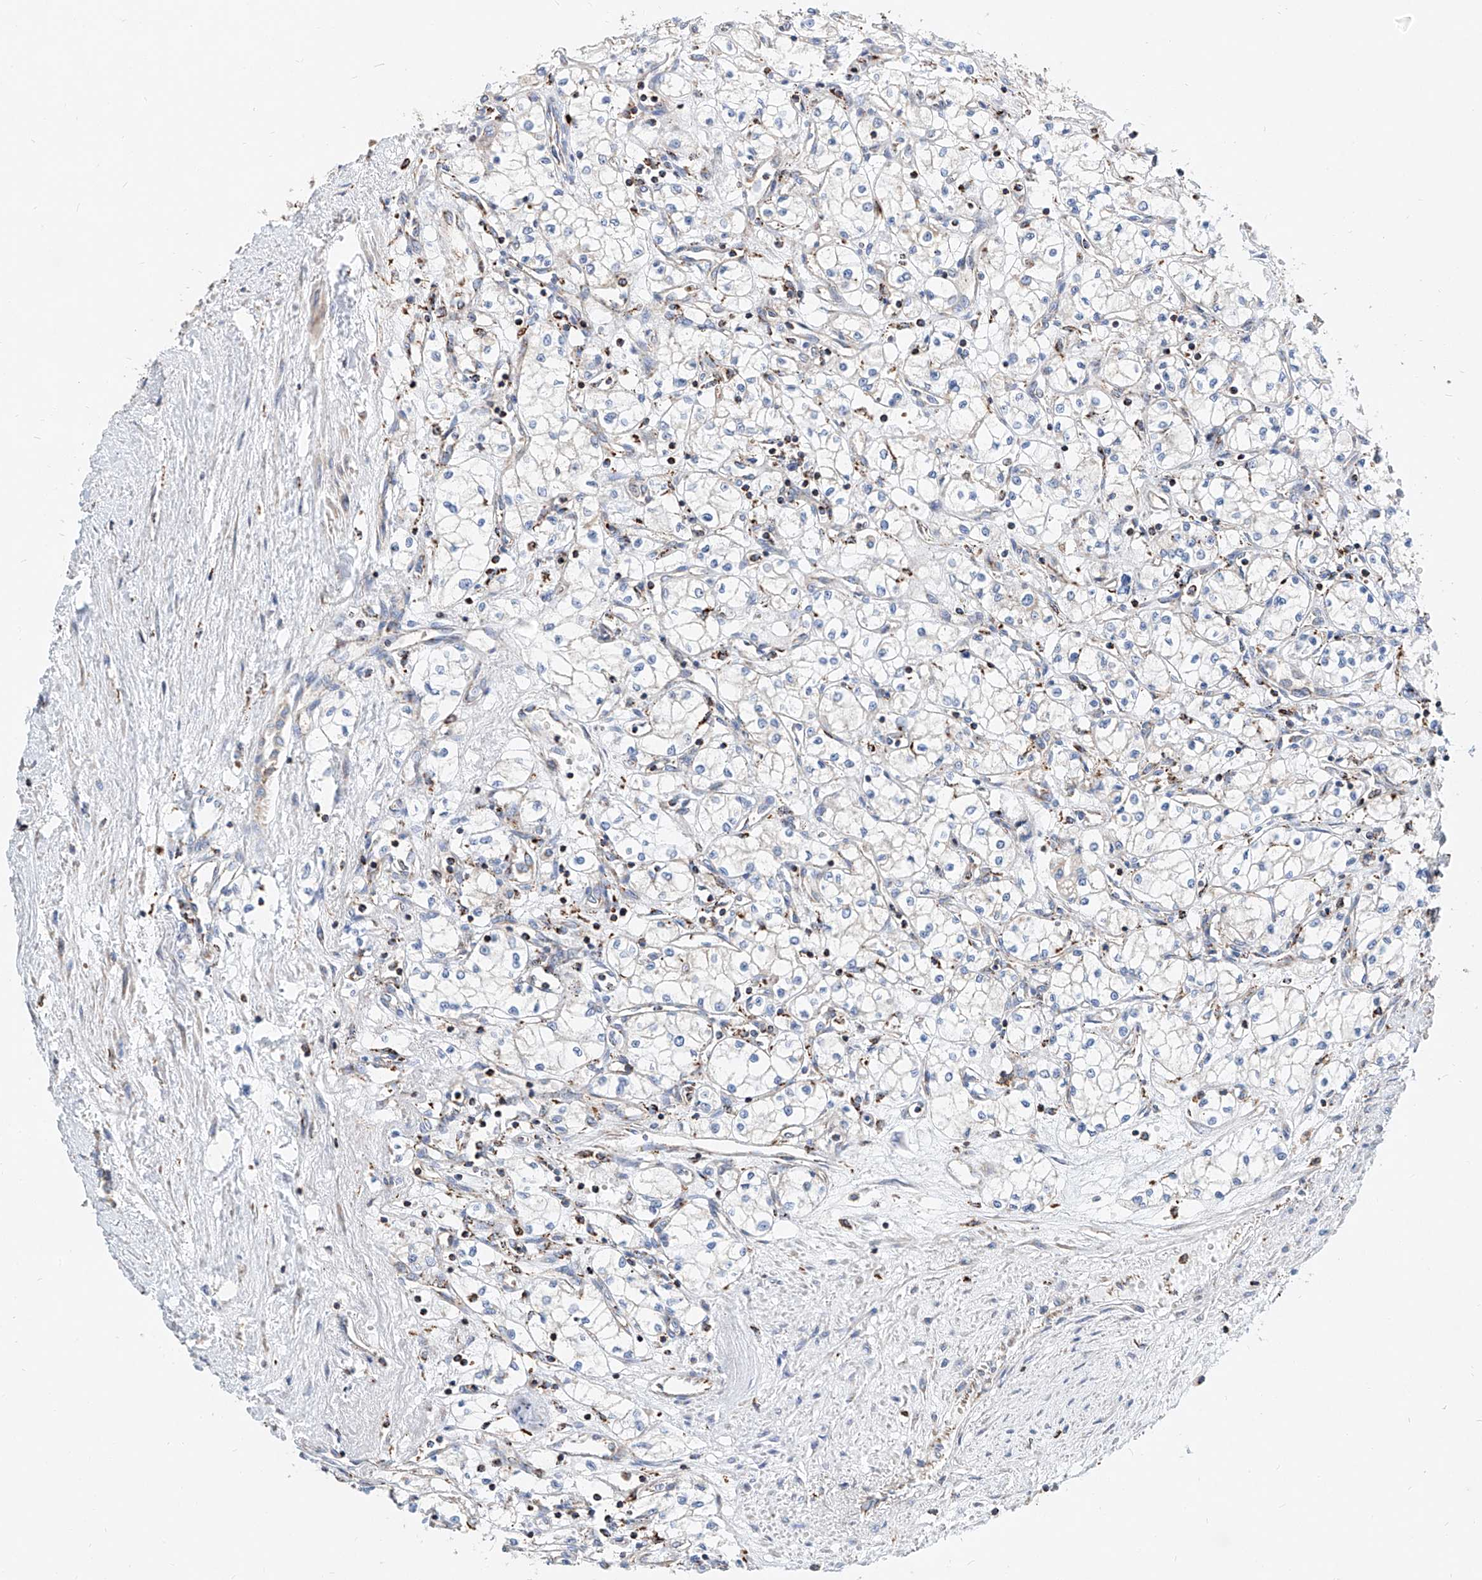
{"staining": {"intensity": "negative", "quantity": "none", "location": "none"}, "tissue": "renal cancer", "cell_type": "Tumor cells", "image_type": "cancer", "snomed": [{"axis": "morphology", "description": "Adenocarcinoma, NOS"}, {"axis": "topography", "description": "Kidney"}], "caption": "Immunohistochemistry histopathology image of neoplastic tissue: adenocarcinoma (renal) stained with DAB reveals no significant protein expression in tumor cells.", "gene": "CPNE5", "patient": {"sex": "male", "age": 59}}